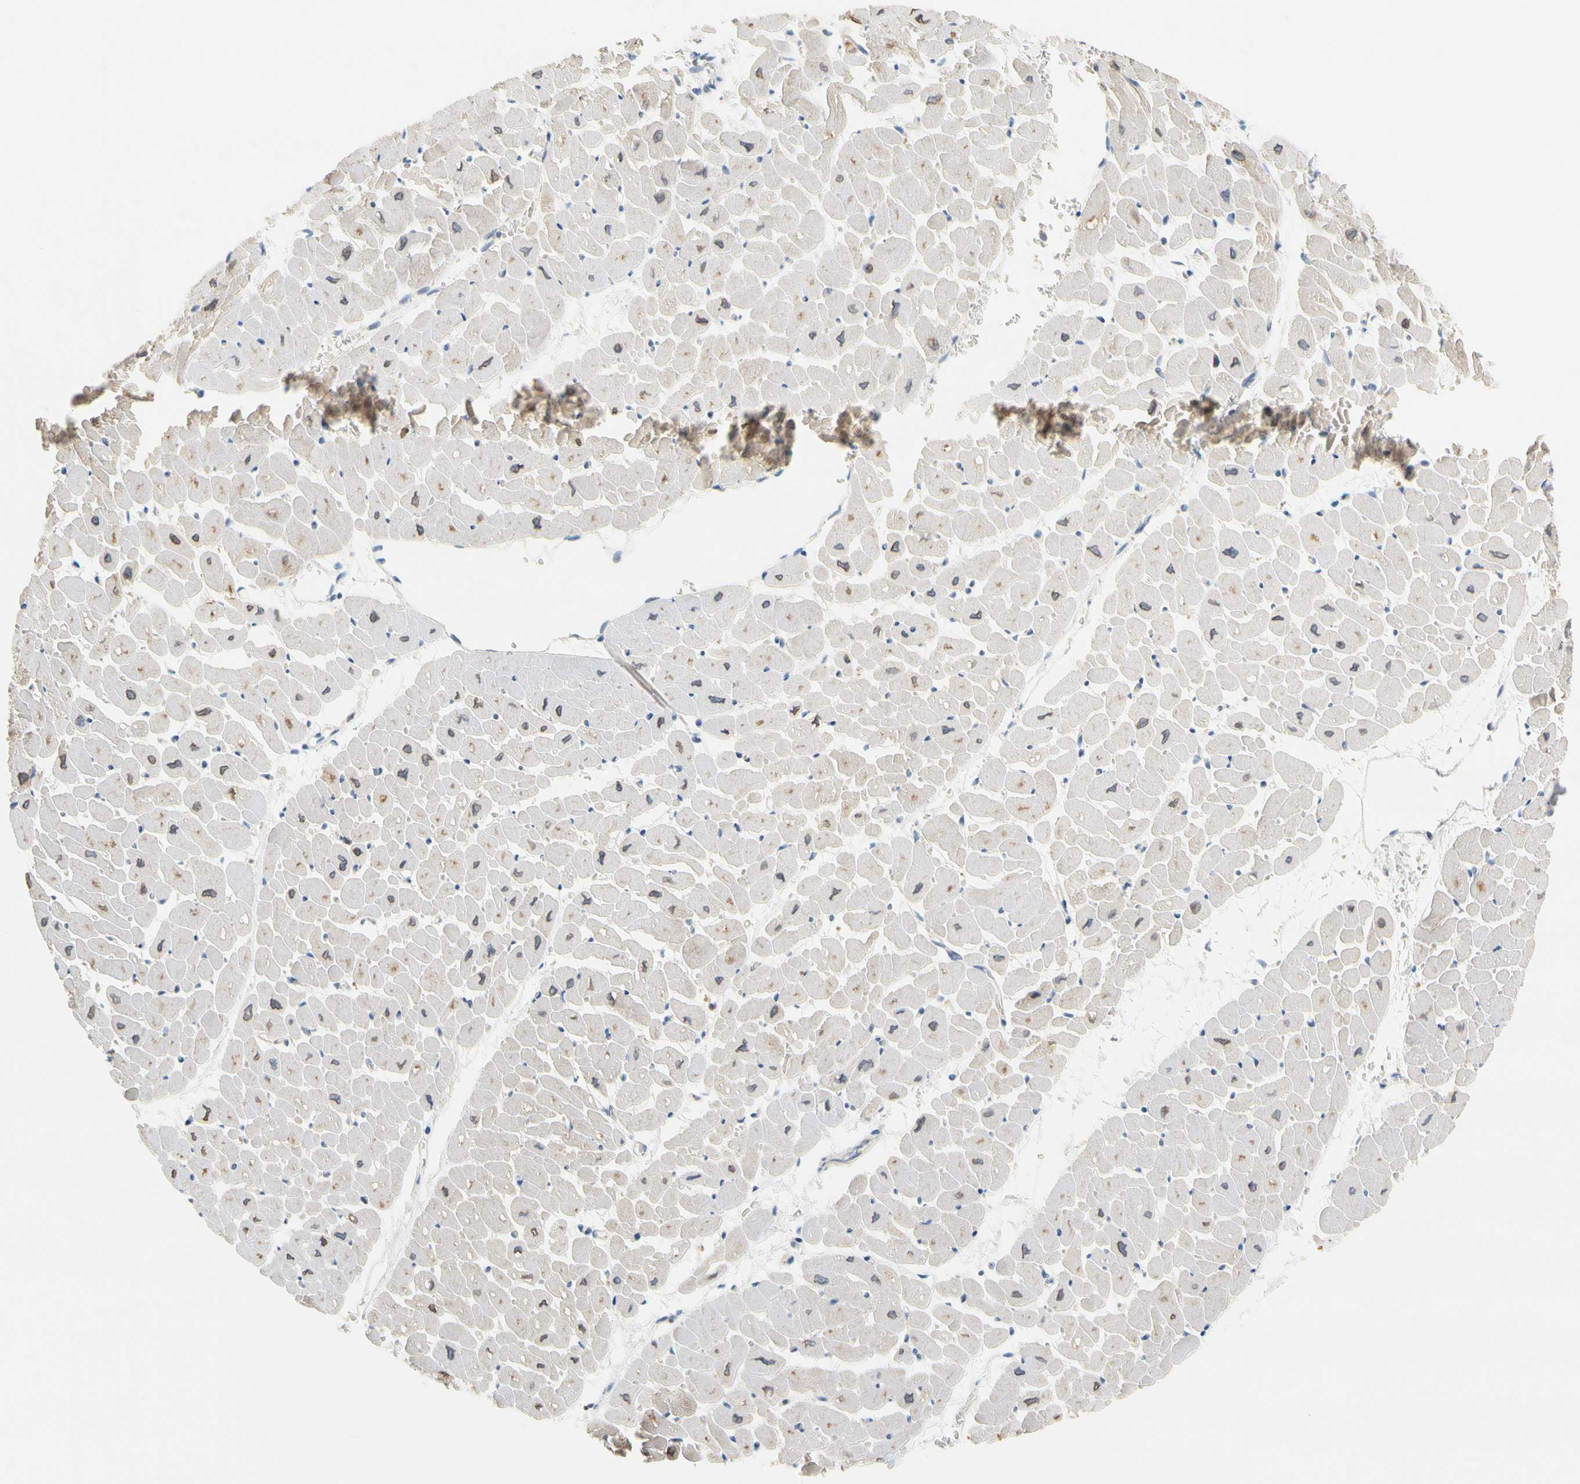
{"staining": {"intensity": "moderate", "quantity": "<25%", "location": "cytoplasmic/membranous"}, "tissue": "heart muscle", "cell_type": "Cardiomyocytes", "image_type": "normal", "snomed": [{"axis": "morphology", "description": "Normal tissue, NOS"}, {"axis": "topography", "description": "Heart"}], "caption": "Cardiomyocytes exhibit low levels of moderate cytoplasmic/membranous expression in about <25% of cells in benign heart muscle. The staining was performed using DAB, with brown indicating positive protein expression. Nuclei are stained blue with hematoxylin.", "gene": "SP140", "patient": {"sex": "male", "age": 45}}